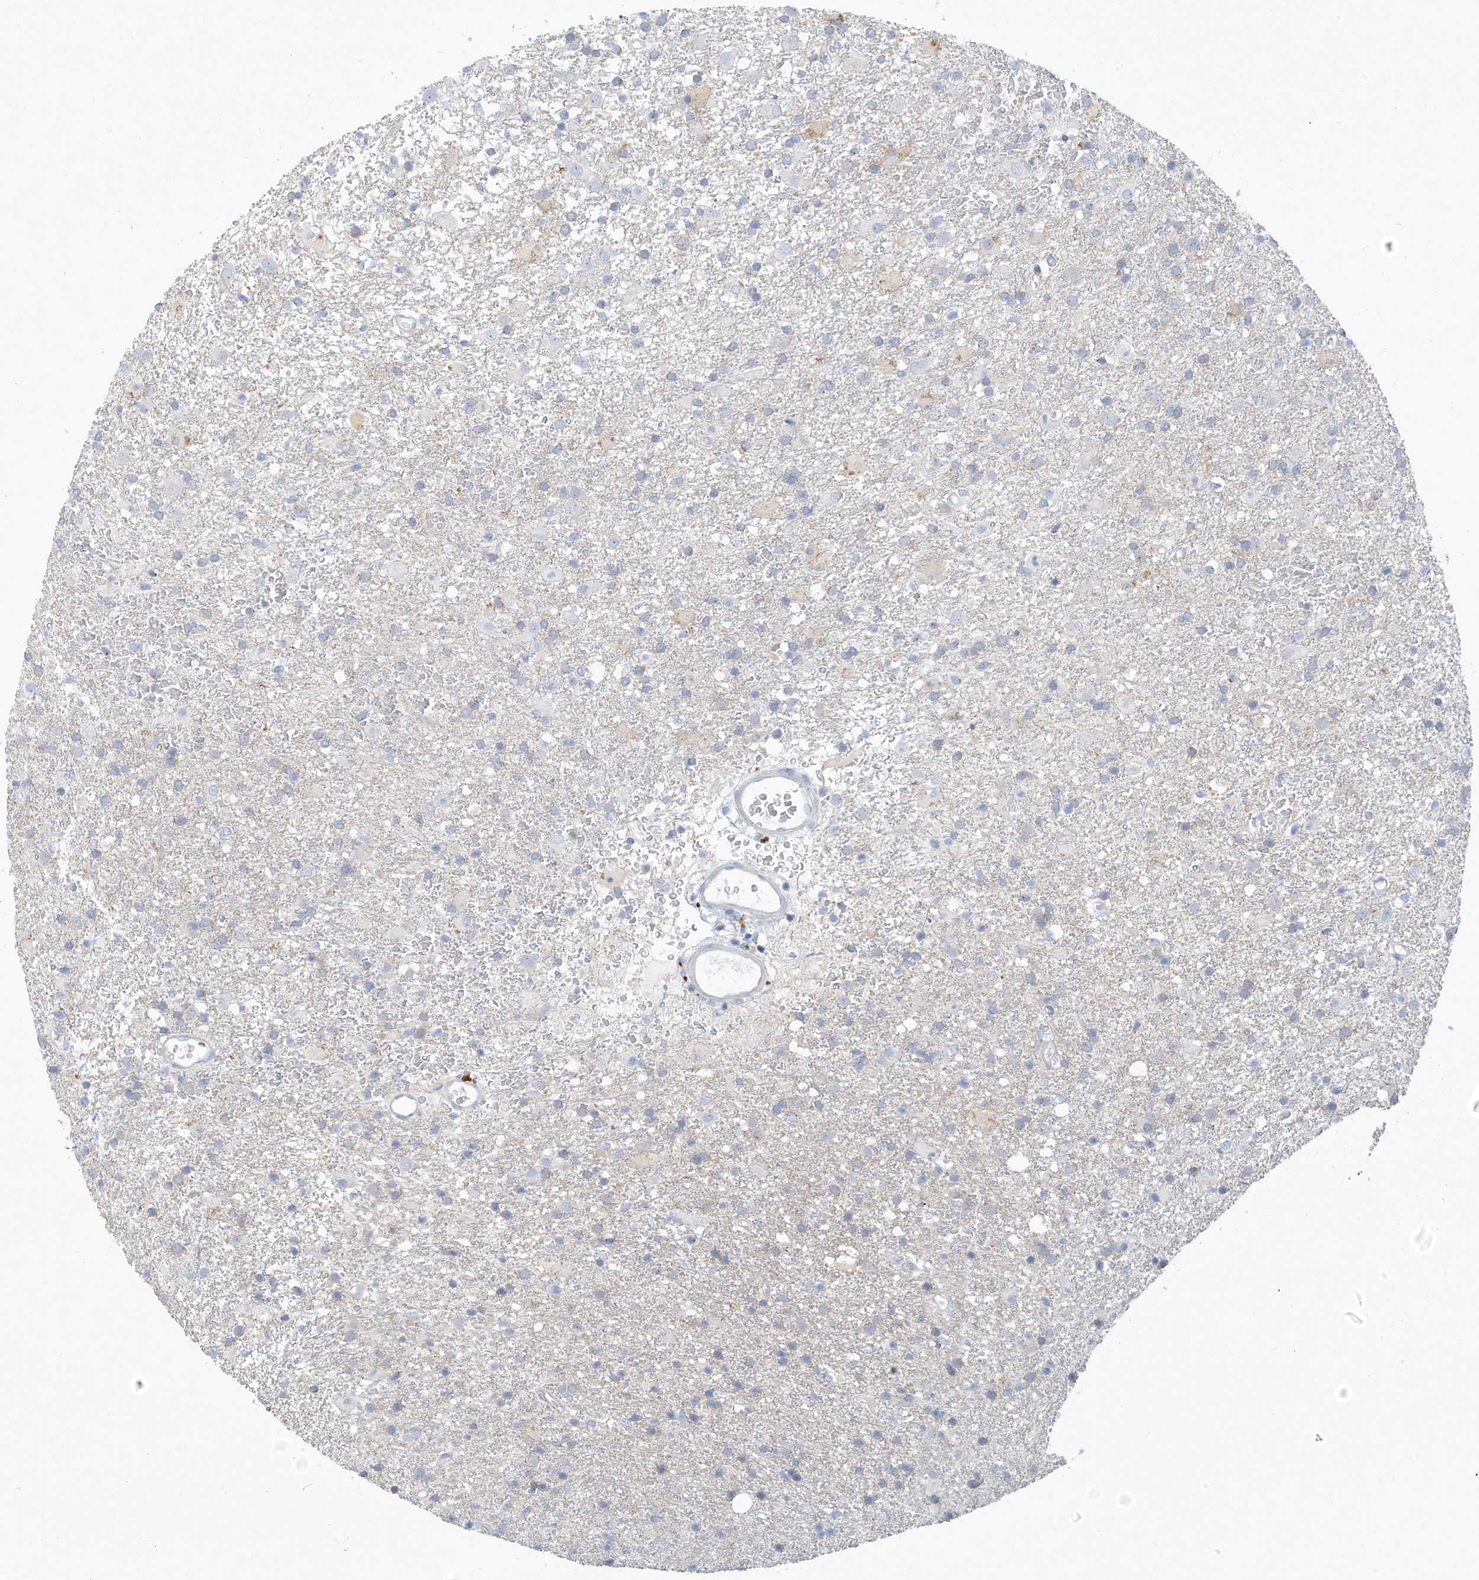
{"staining": {"intensity": "negative", "quantity": "none", "location": "none"}, "tissue": "glioma", "cell_type": "Tumor cells", "image_type": "cancer", "snomed": [{"axis": "morphology", "description": "Glioma, malignant, Low grade"}, {"axis": "topography", "description": "Brain"}], "caption": "Immunohistochemistry (IHC) histopathology image of neoplastic tissue: human glioma stained with DAB (3,3'-diaminobenzidine) demonstrates no significant protein positivity in tumor cells.", "gene": "VTA1", "patient": {"sex": "male", "age": 65}}